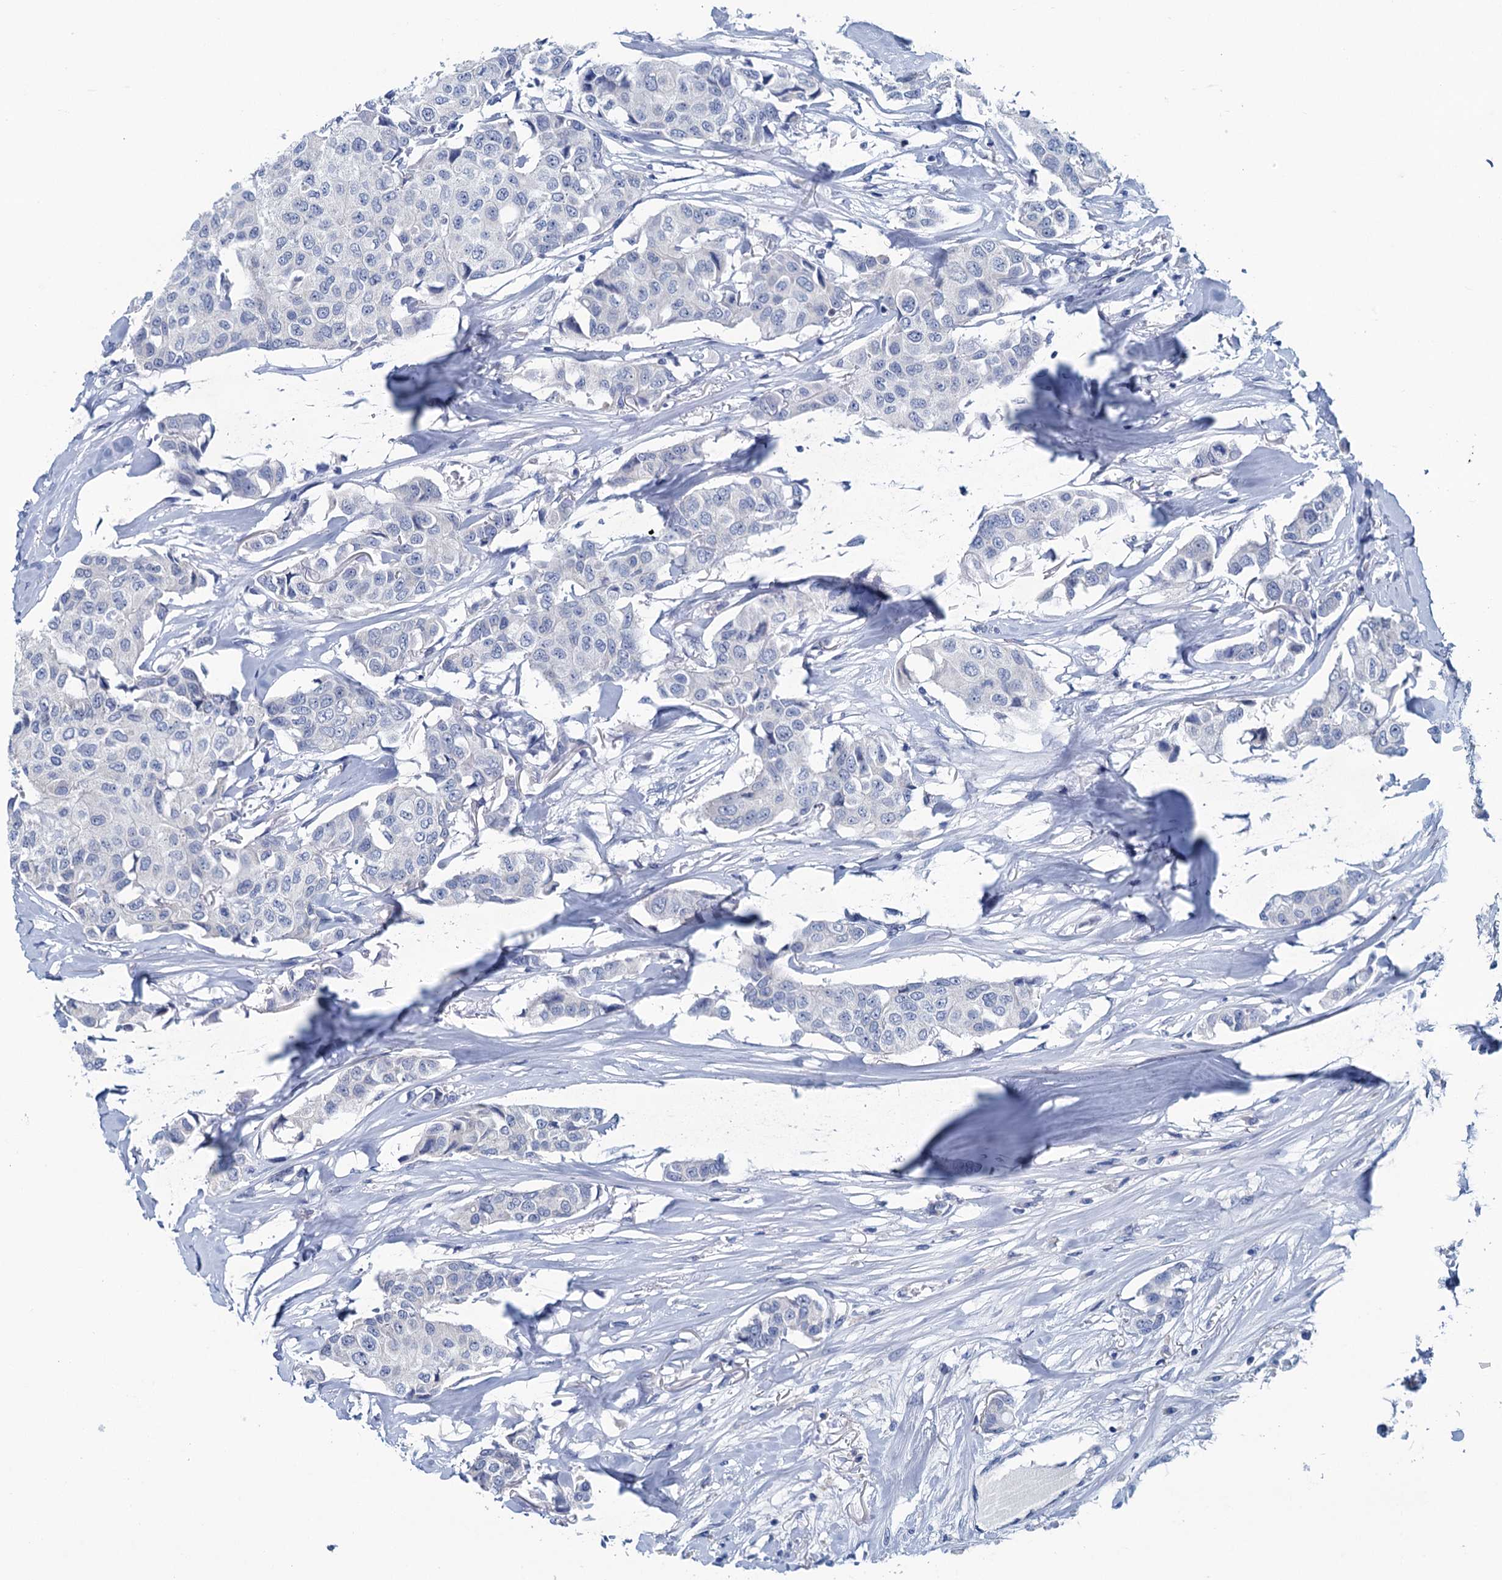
{"staining": {"intensity": "negative", "quantity": "none", "location": "none"}, "tissue": "breast cancer", "cell_type": "Tumor cells", "image_type": "cancer", "snomed": [{"axis": "morphology", "description": "Duct carcinoma"}, {"axis": "topography", "description": "Breast"}], "caption": "This is a photomicrograph of immunohistochemistry (IHC) staining of breast cancer, which shows no expression in tumor cells. (Immunohistochemistry, brightfield microscopy, high magnification).", "gene": "MYOZ3", "patient": {"sex": "female", "age": 80}}